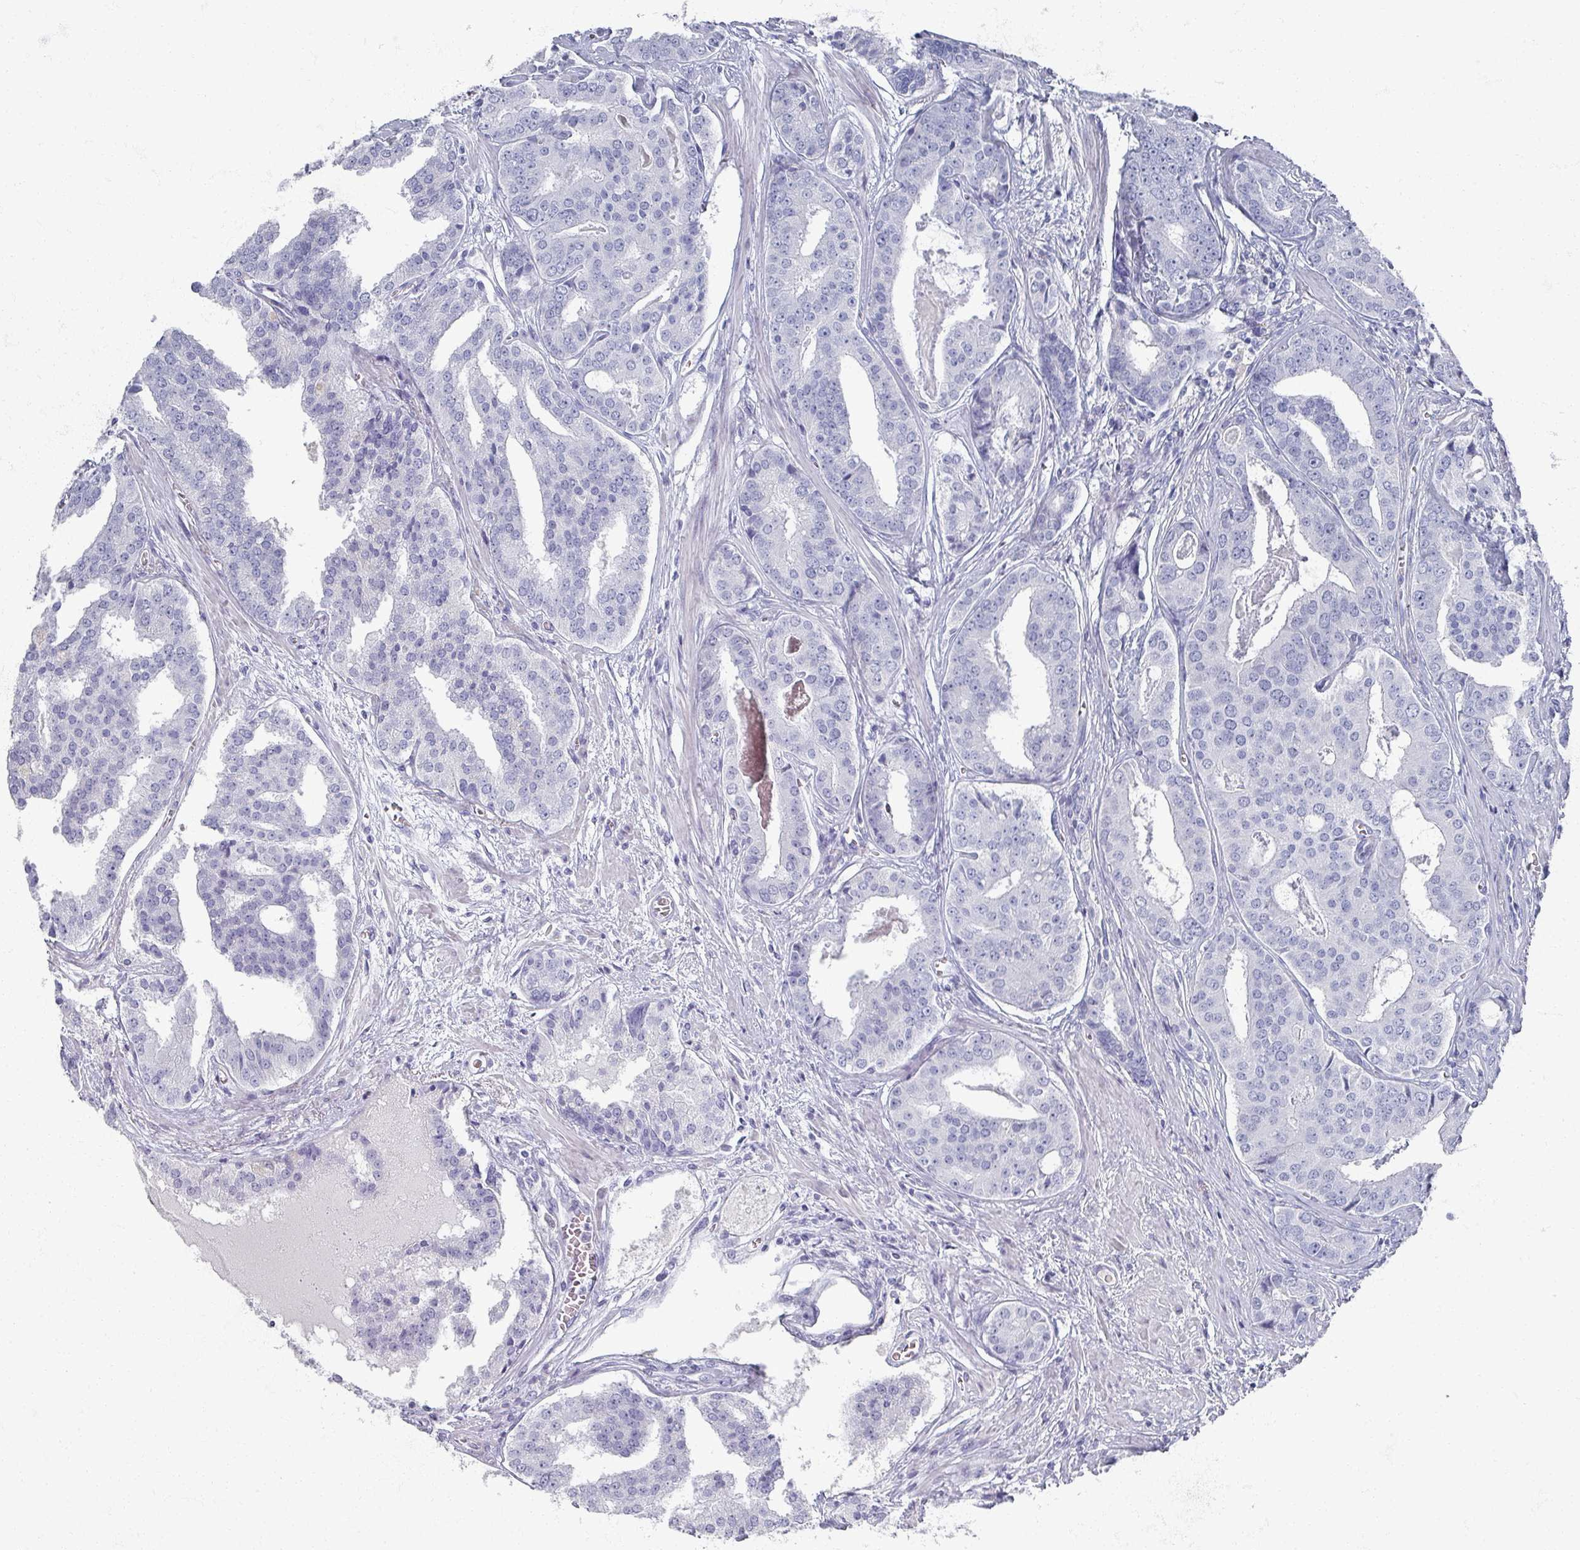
{"staining": {"intensity": "negative", "quantity": "none", "location": "none"}, "tissue": "prostate cancer", "cell_type": "Tumor cells", "image_type": "cancer", "snomed": [{"axis": "morphology", "description": "Adenocarcinoma, High grade"}, {"axis": "topography", "description": "Prostate"}], "caption": "This is an immunohistochemistry image of human prostate cancer (adenocarcinoma (high-grade)). There is no staining in tumor cells.", "gene": "OMG", "patient": {"sex": "male", "age": 71}}